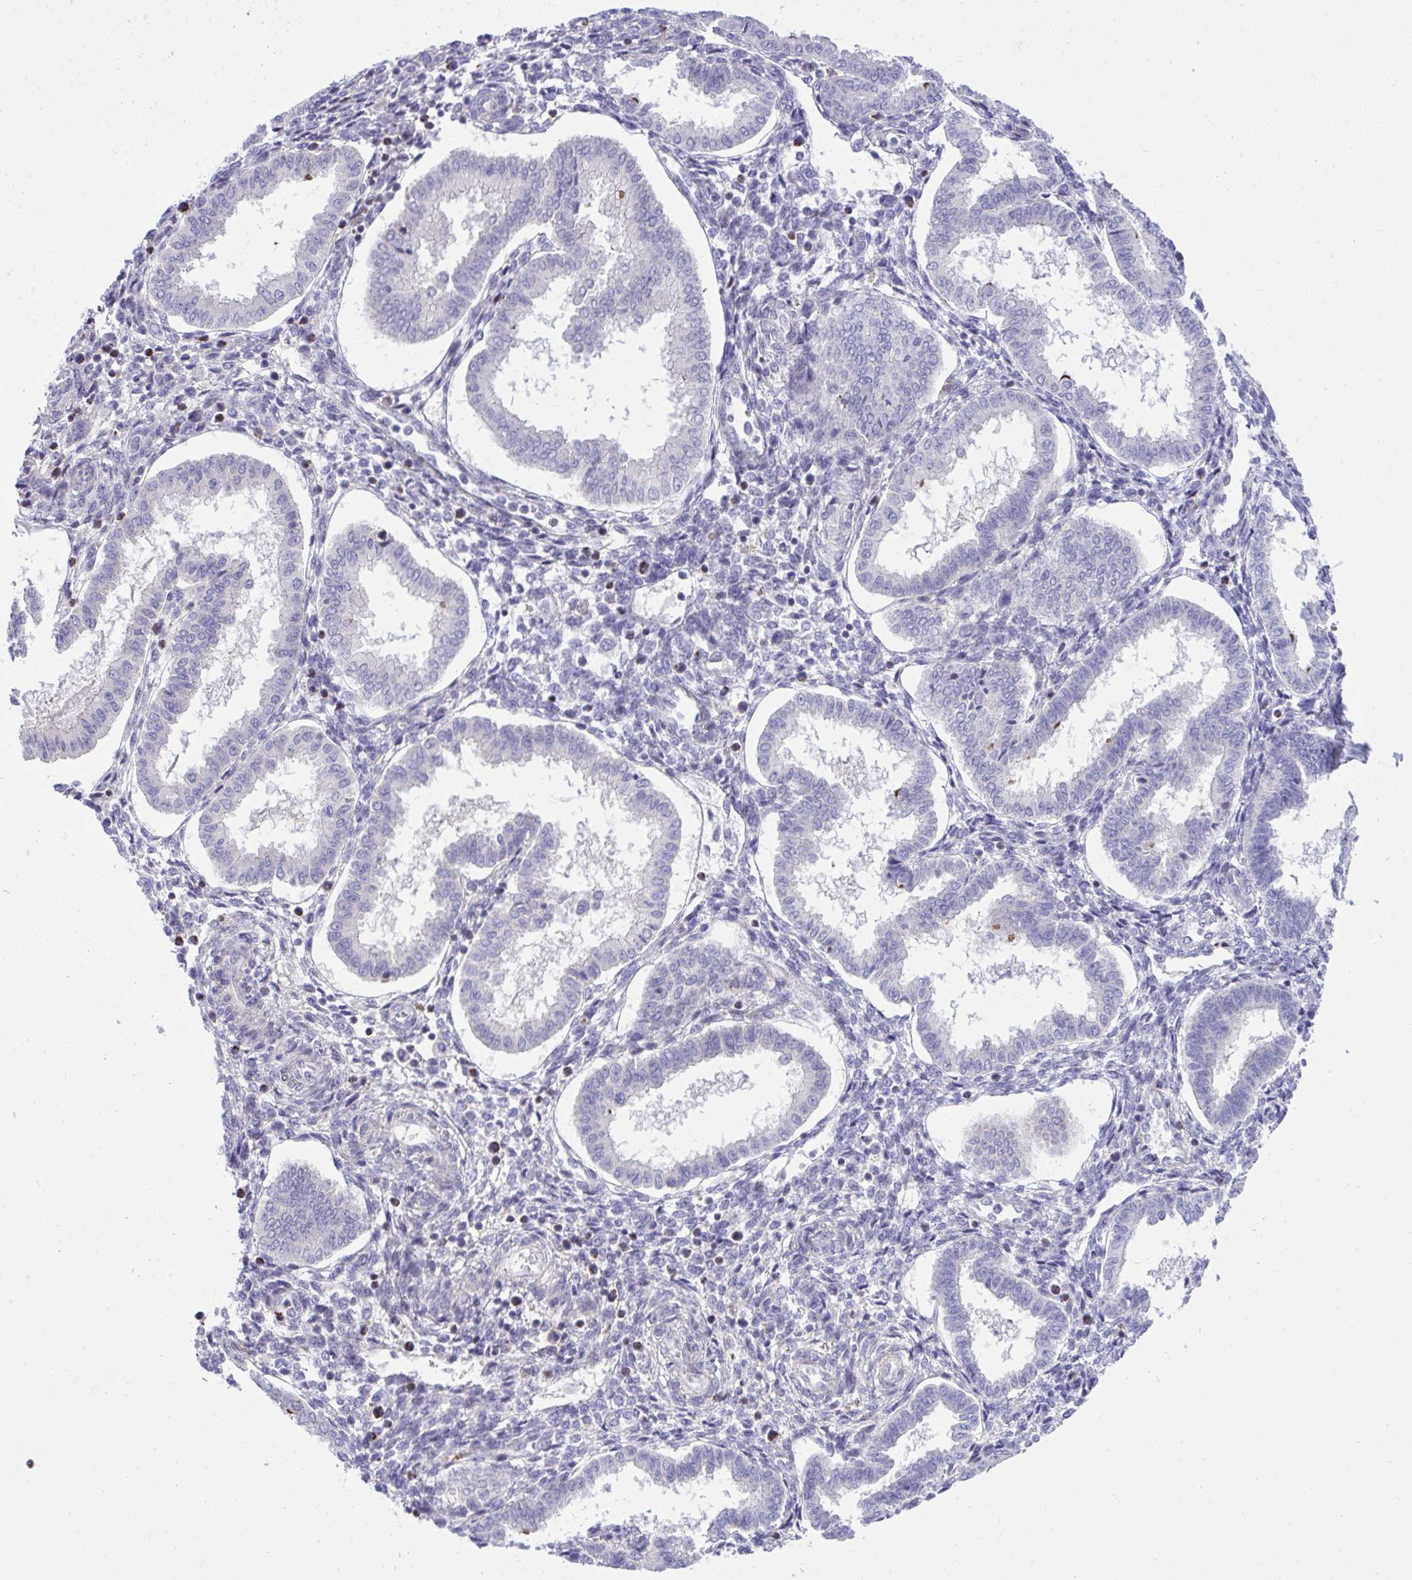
{"staining": {"intensity": "negative", "quantity": "none", "location": "none"}, "tissue": "endometrium", "cell_type": "Cells in endometrial stroma", "image_type": "normal", "snomed": [{"axis": "morphology", "description": "Normal tissue, NOS"}, {"axis": "topography", "description": "Endometrium"}], "caption": "High power microscopy image of an immunohistochemistry (IHC) photomicrograph of benign endometrium, revealing no significant expression in cells in endometrial stroma. (Stains: DAB IHC with hematoxylin counter stain, Microscopy: brightfield microscopy at high magnification).", "gene": "GRK4", "patient": {"sex": "female", "age": 24}}